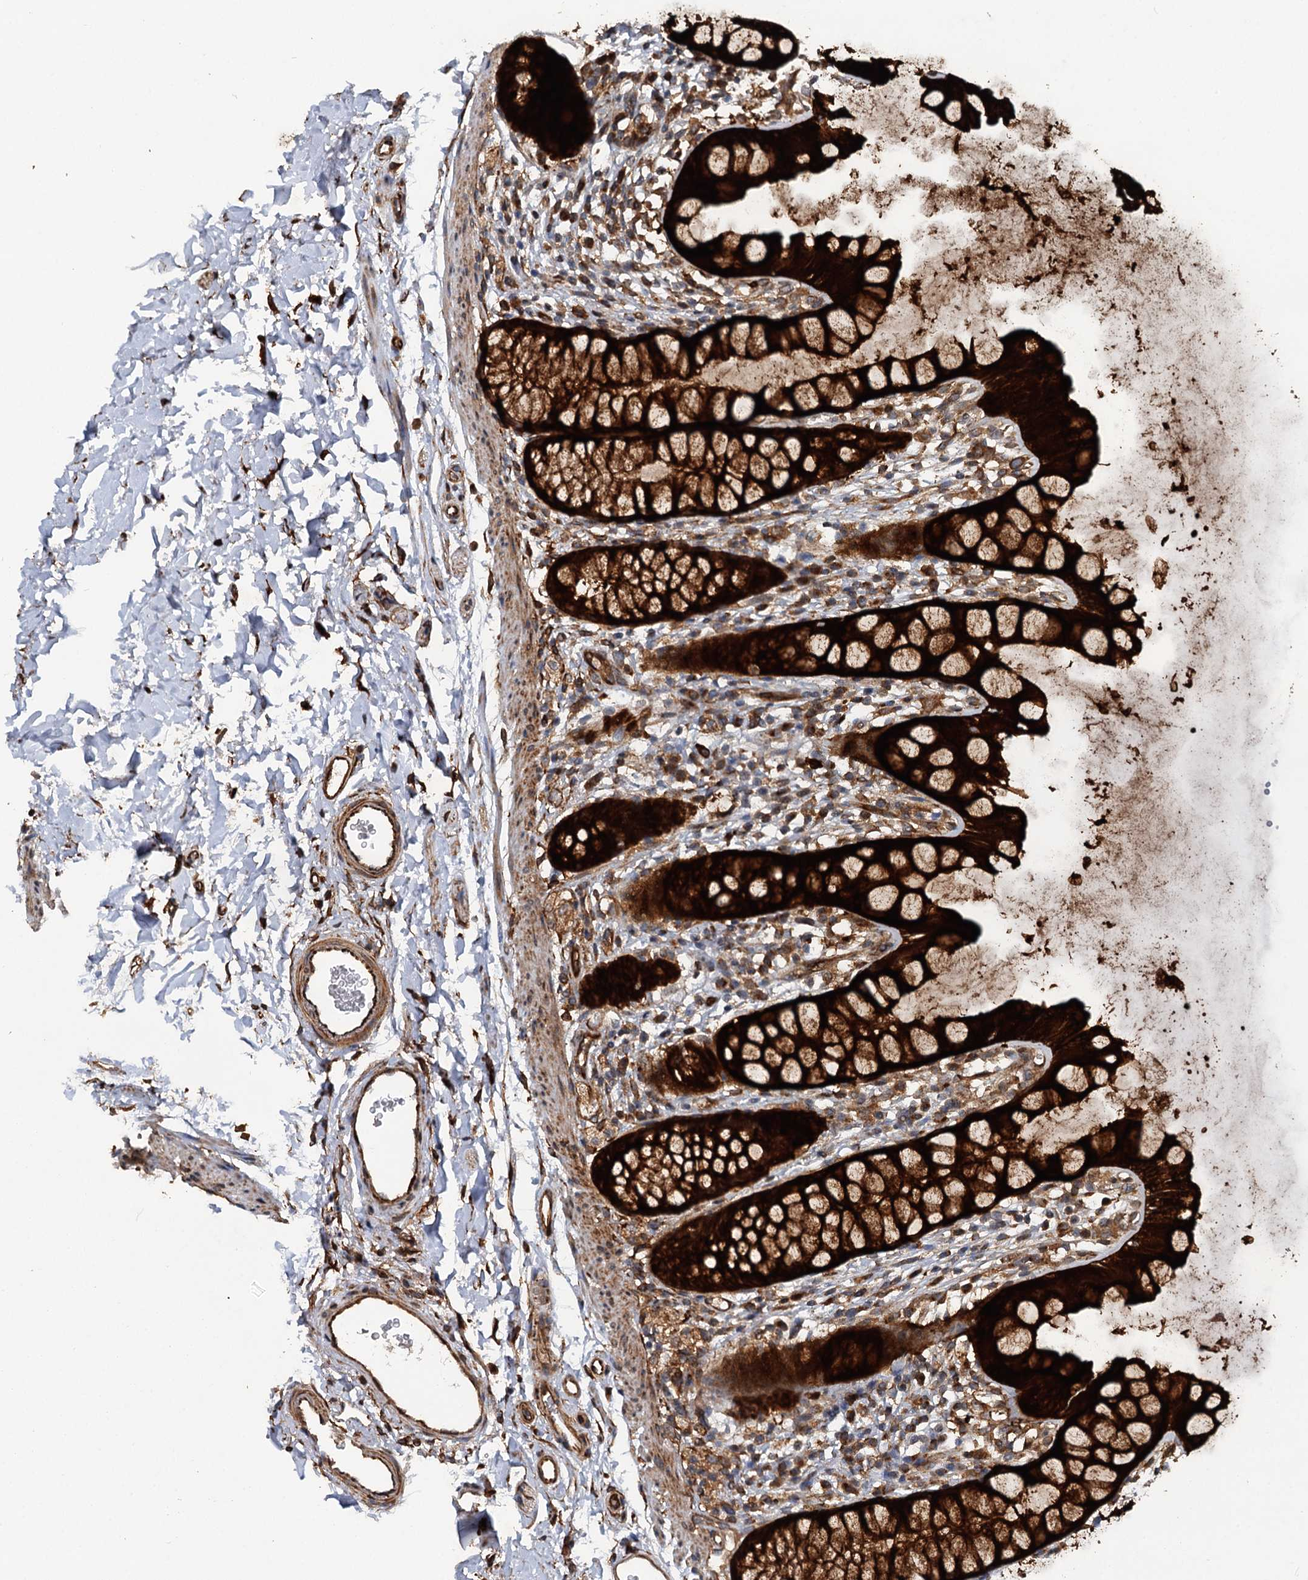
{"staining": {"intensity": "strong", "quantity": ">75%", "location": "cytoplasmic/membranous"}, "tissue": "rectum", "cell_type": "Glandular cells", "image_type": "normal", "snomed": [{"axis": "morphology", "description": "Normal tissue, NOS"}, {"axis": "topography", "description": "Rectum"}], "caption": "Brown immunohistochemical staining in benign rectum demonstrates strong cytoplasmic/membranous staining in approximately >75% of glandular cells.", "gene": "LRRK2", "patient": {"sex": "female", "age": 65}}